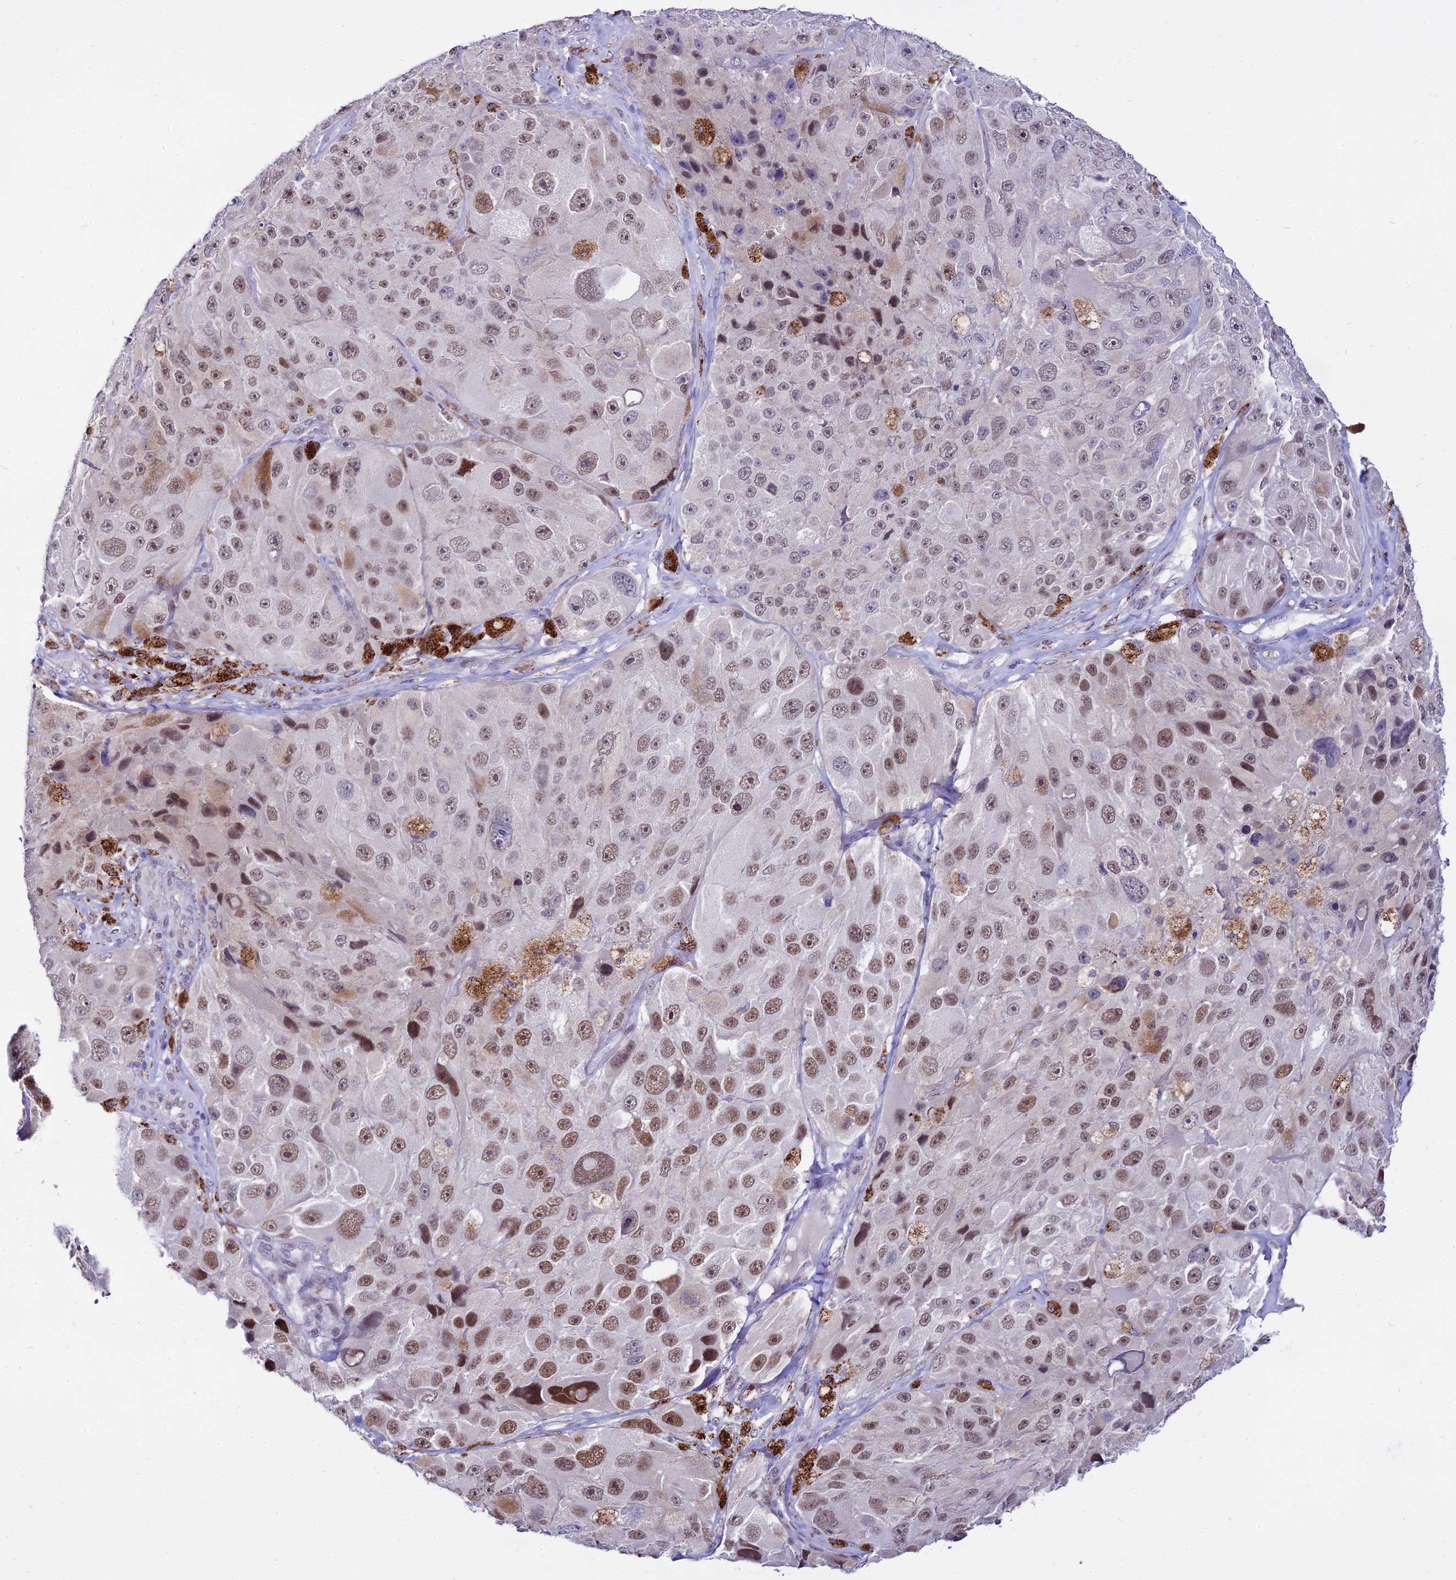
{"staining": {"intensity": "moderate", "quantity": ">75%", "location": "nuclear"}, "tissue": "melanoma", "cell_type": "Tumor cells", "image_type": "cancer", "snomed": [{"axis": "morphology", "description": "Malignant melanoma, Metastatic site"}, {"axis": "topography", "description": "Lymph node"}], "caption": "The image exhibits immunohistochemical staining of melanoma. There is moderate nuclear expression is identified in about >75% of tumor cells.", "gene": "C6orf163", "patient": {"sex": "male", "age": 62}}